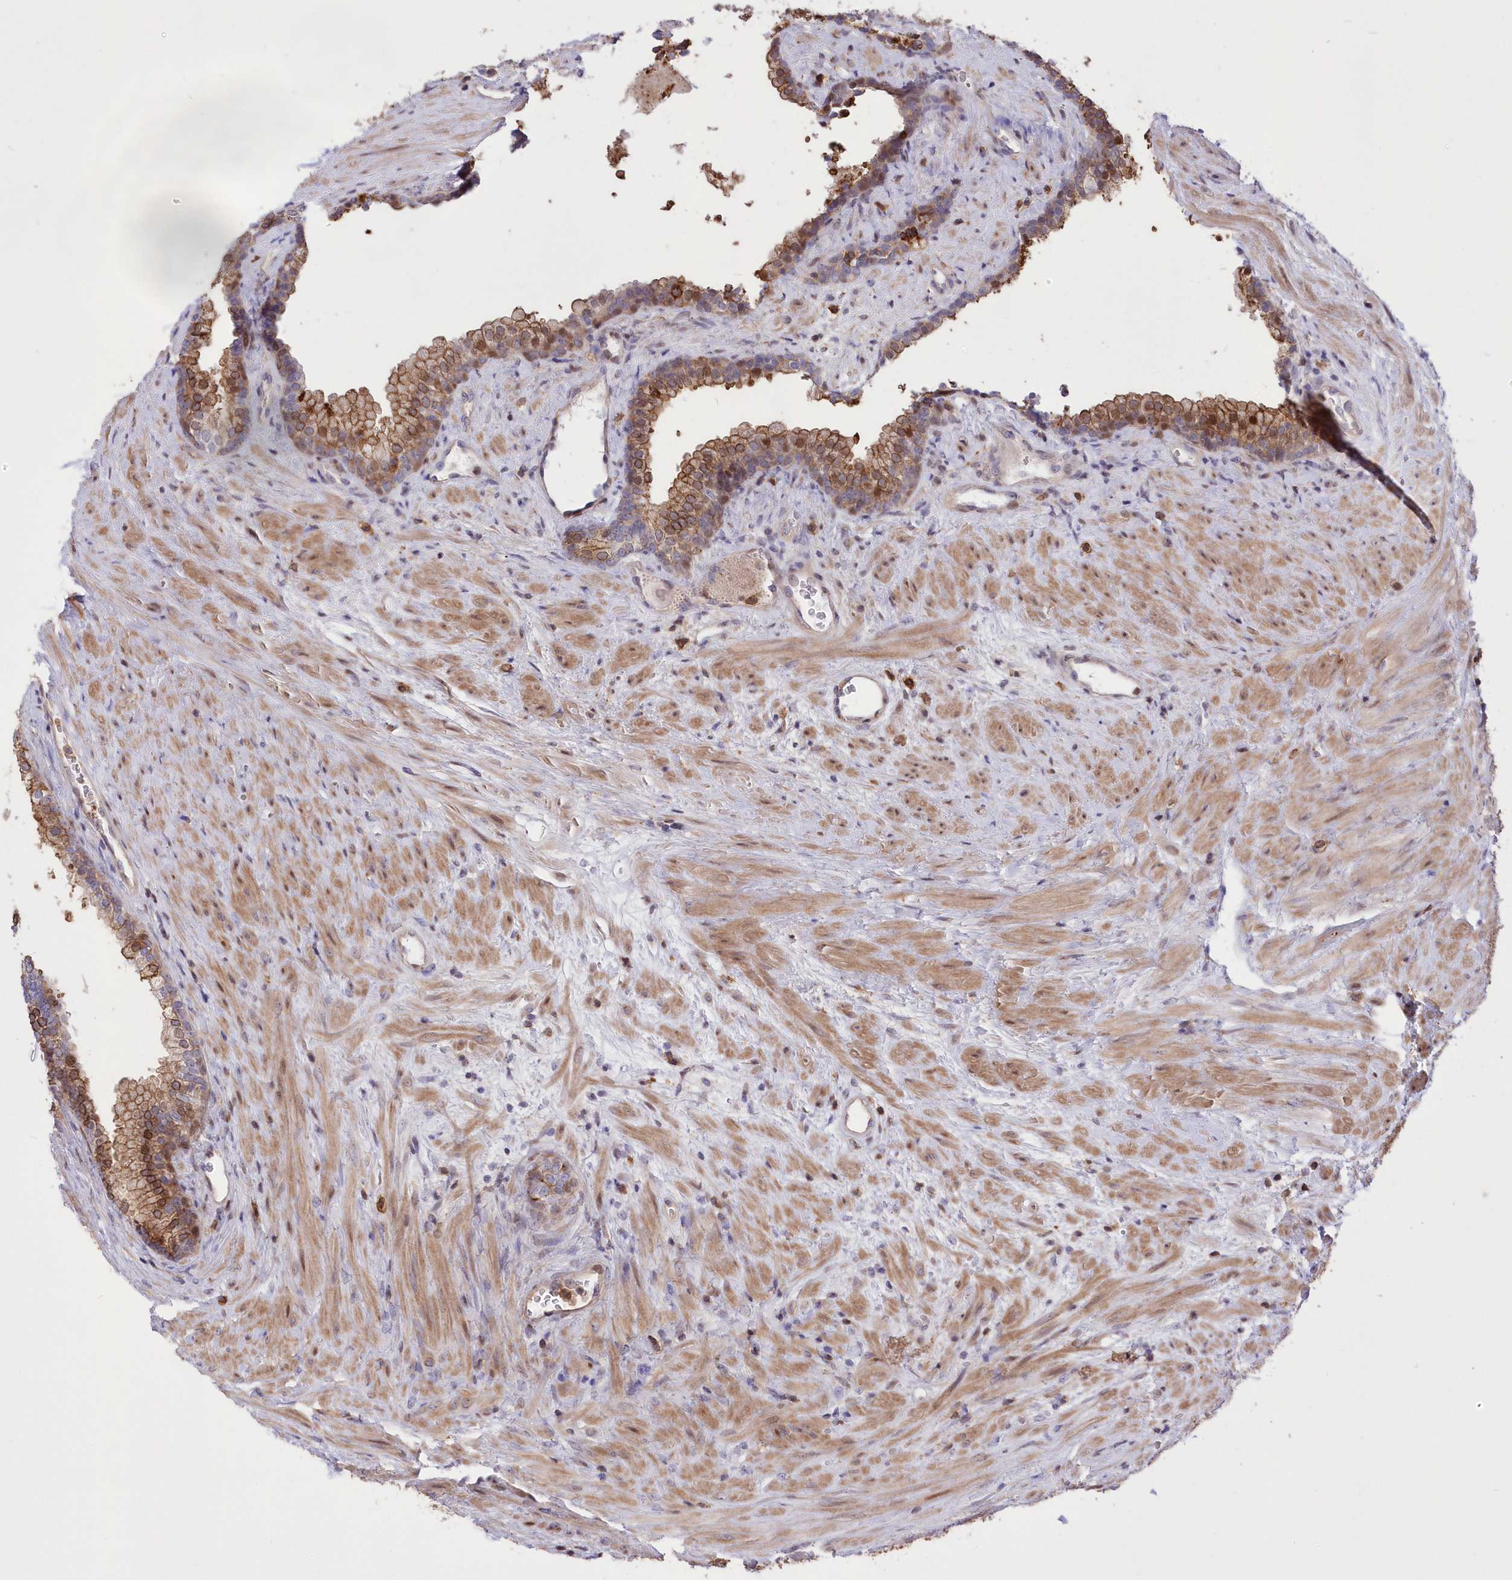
{"staining": {"intensity": "moderate", "quantity": "25%-75%", "location": "cytoplasmic/membranous,nuclear"}, "tissue": "prostate", "cell_type": "Glandular cells", "image_type": "normal", "snomed": [{"axis": "morphology", "description": "Normal tissue, NOS"}, {"axis": "topography", "description": "Prostate"}], "caption": "An IHC histopathology image of normal tissue is shown. Protein staining in brown shows moderate cytoplasmic/membranous,nuclear positivity in prostate within glandular cells.", "gene": "RNPEPL1", "patient": {"sex": "male", "age": 76}}